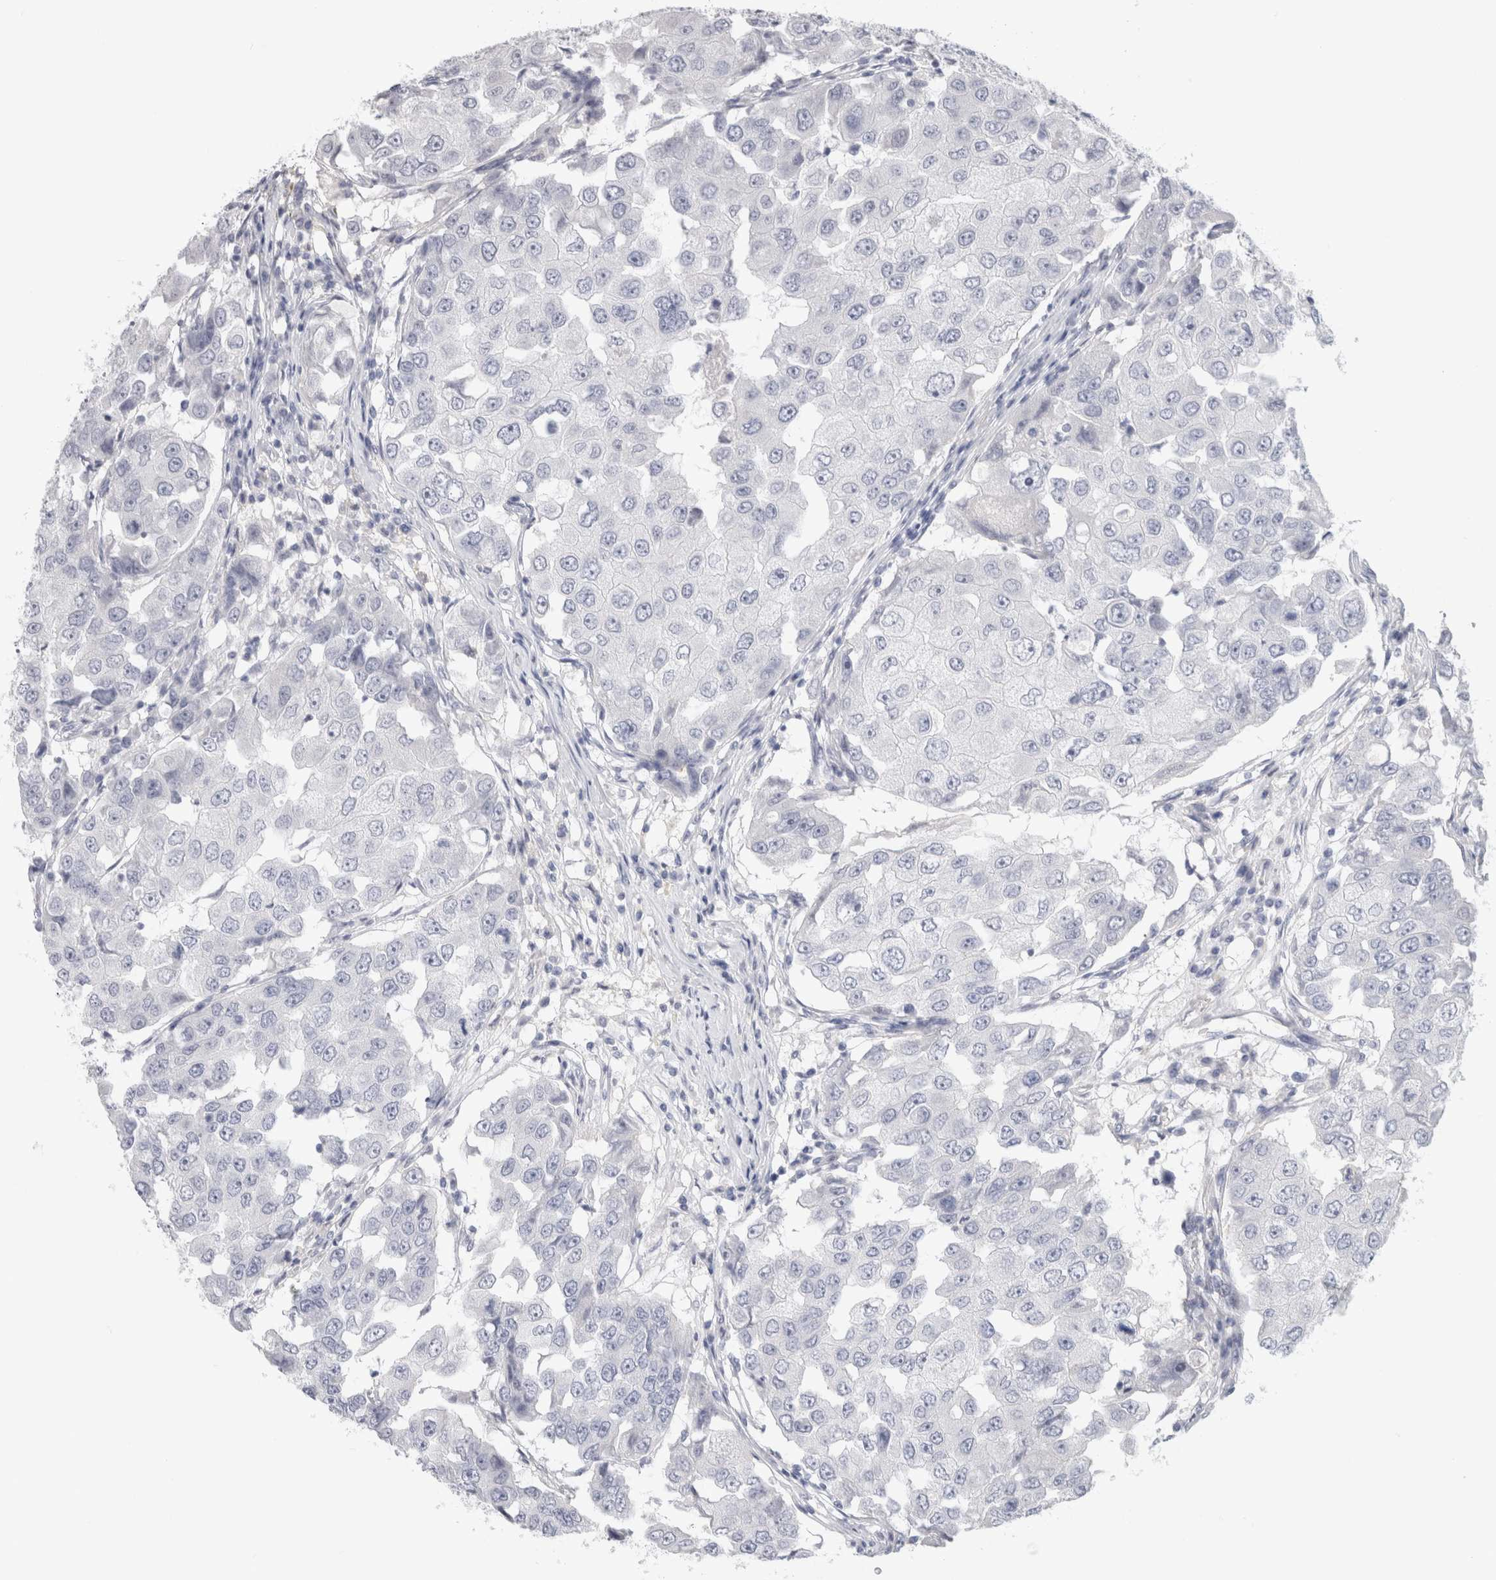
{"staining": {"intensity": "negative", "quantity": "none", "location": "none"}, "tissue": "breast cancer", "cell_type": "Tumor cells", "image_type": "cancer", "snomed": [{"axis": "morphology", "description": "Duct carcinoma"}, {"axis": "topography", "description": "Breast"}], "caption": "Invasive ductal carcinoma (breast) was stained to show a protein in brown. There is no significant positivity in tumor cells.", "gene": "AFP", "patient": {"sex": "female", "age": 27}}